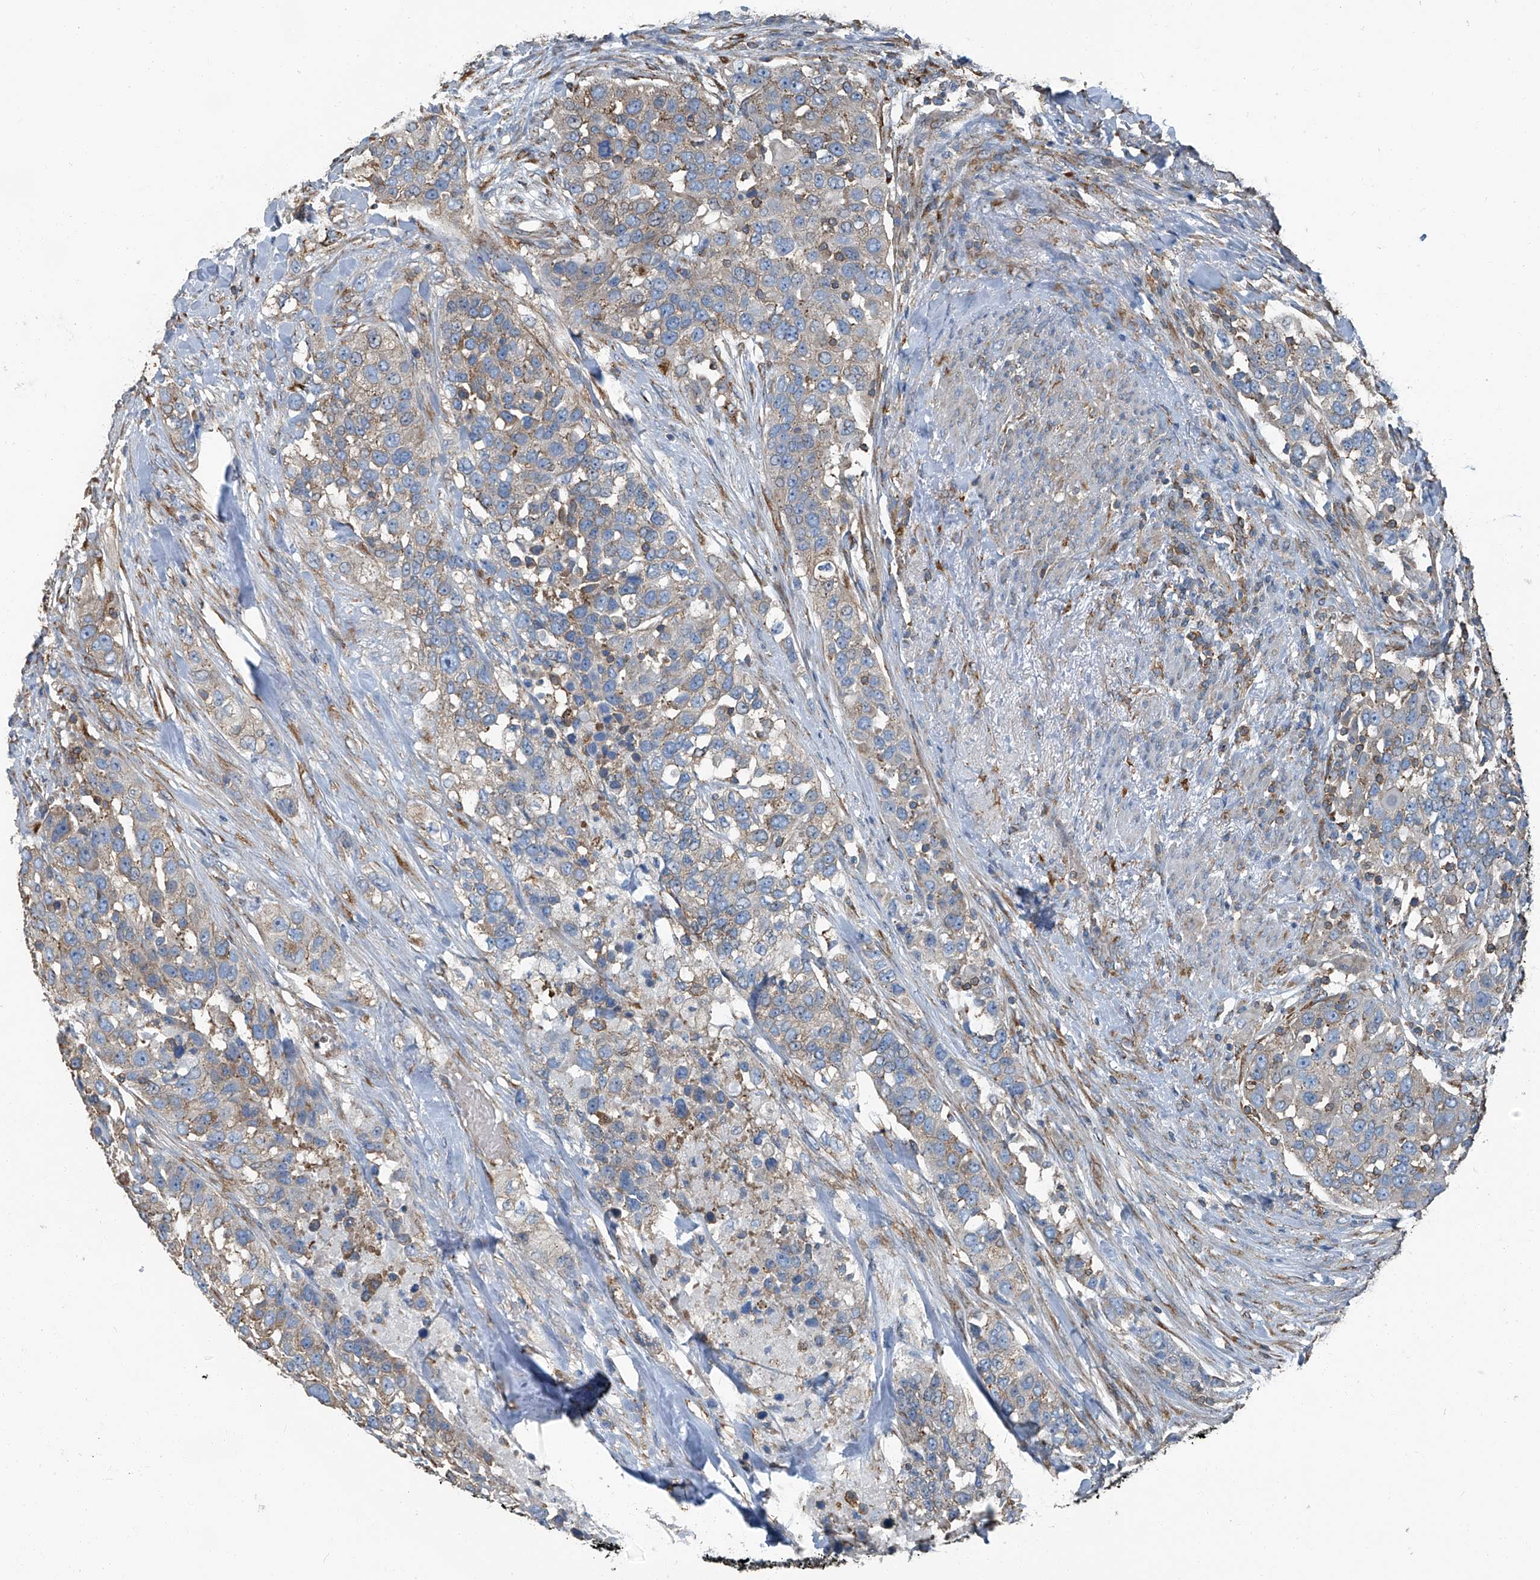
{"staining": {"intensity": "weak", "quantity": "25%-75%", "location": "cytoplasmic/membranous"}, "tissue": "urothelial cancer", "cell_type": "Tumor cells", "image_type": "cancer", "snomed": [{"axis": "morphology", "description": "Urothelial carcinoma, High grade"}, {"axis": "topography", "description": "Urinary bladder"}], "caption": "Immunohistochemical staining of human urothelial carcinoma (high-grade) shows weak cytoplasmic/membranous protein positivity in about 25%-75% of tumor cells.", "gene": "SEPTIN7", "patient": {"sex": "female", "age": 80}}